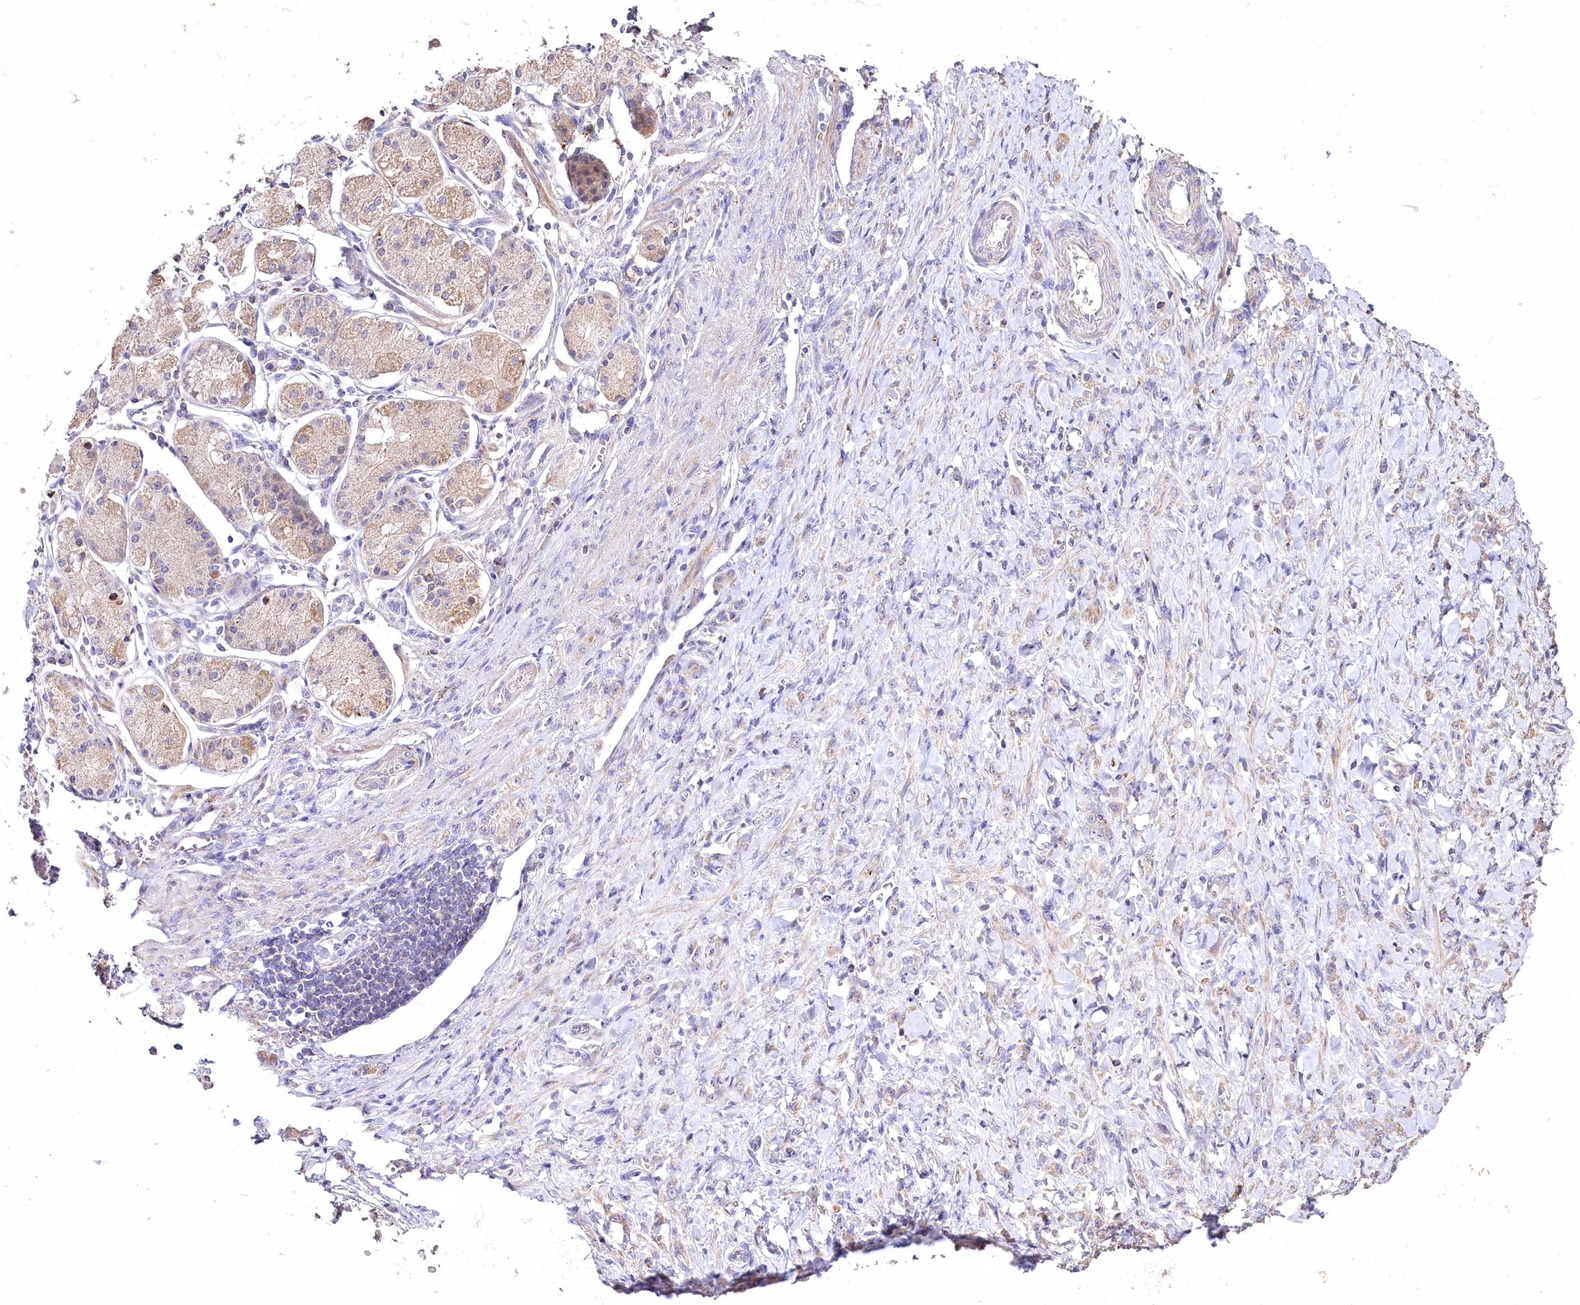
{"staining": {"intensity": "weak", "quantity": "25%-75%", "location": "cytoplasmic/membranous"}, "tissue": "stomach cancer", "cell_type": "Tumor cells", "image_type": "cancer", "snomed": [{"axis": "morphology", "description": "Normal tissue, NOS"}, {"axis": "morphology", "description": "Adenocarcinoma, NOS"}, {"axis": "topography", "description": "Stomach"}], "caption": "Stomach adenocarcinoma stained with a brown dye displays weak cytoplasmic/membranous positive staining in approximately 25%-75% of tumor cells.", "gene": "PTER", "patient": {"sex": "male", "age": 82}}